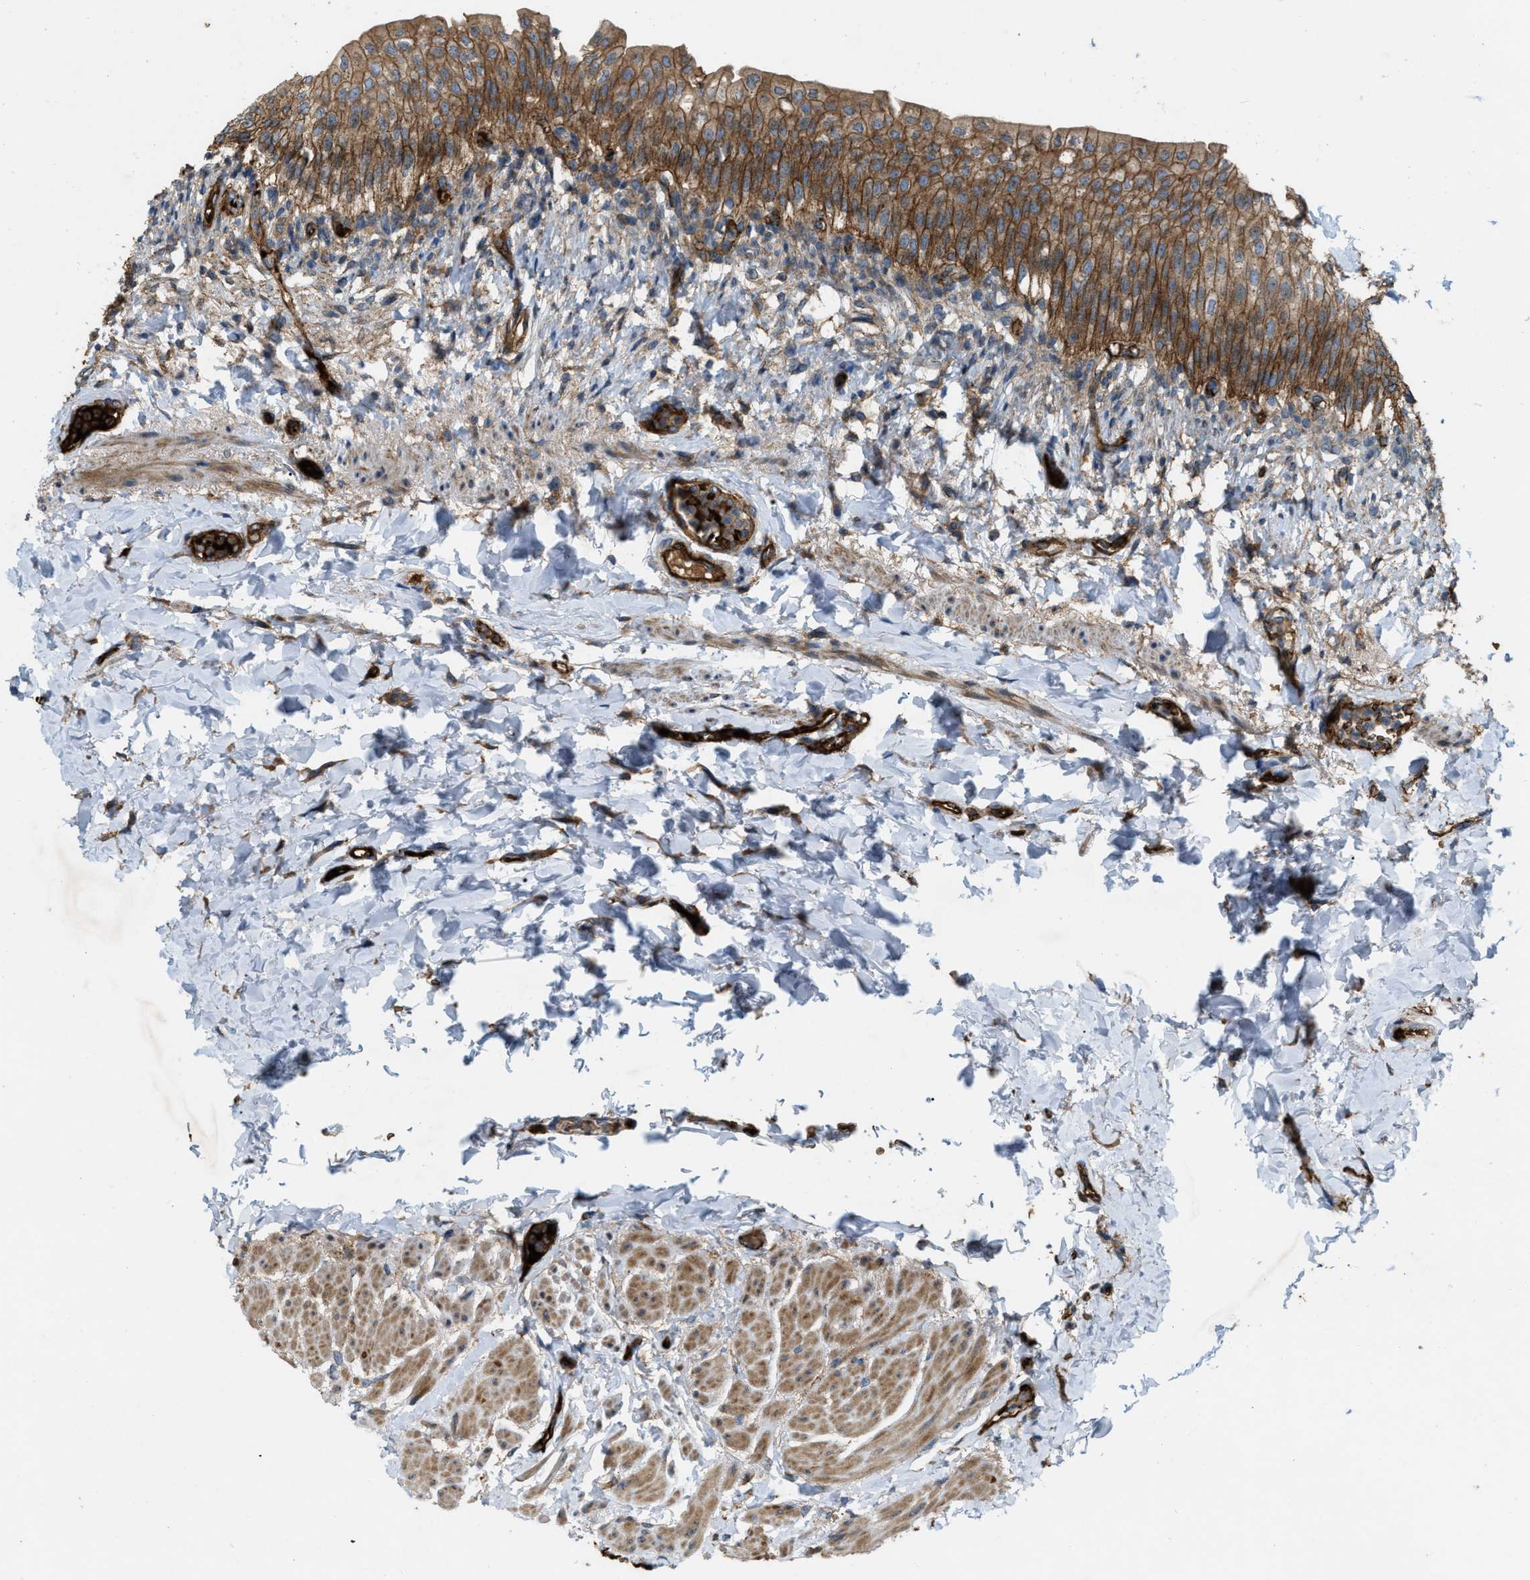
{"staining": {"intensity": "strong", "quantity": ">75%", "location": "cytoplasmic/membranous"}, "tissue": "urinary bladder", "cell_type": "Urothelial cells", "image_type": "normal", "snomed": [{"axis": "morphology", "description": "Normal tissue, NOS"}, {"axis": "topography", "description": "Urinary bladder"}], "caption": "A brown stain shows strong cytoplasmic/membranous staining of a protein in urothelial cells of unremarkable urinary bladder. The staining was performed using DAB (3,3'-diaminobenzidine) to visualize the protein expression in brown, while the nuclei were stained in blue with hematoxylin (Magnification: 20x).", "gene": "ERC1", "patient": {"sex": "female", "age": 60}}